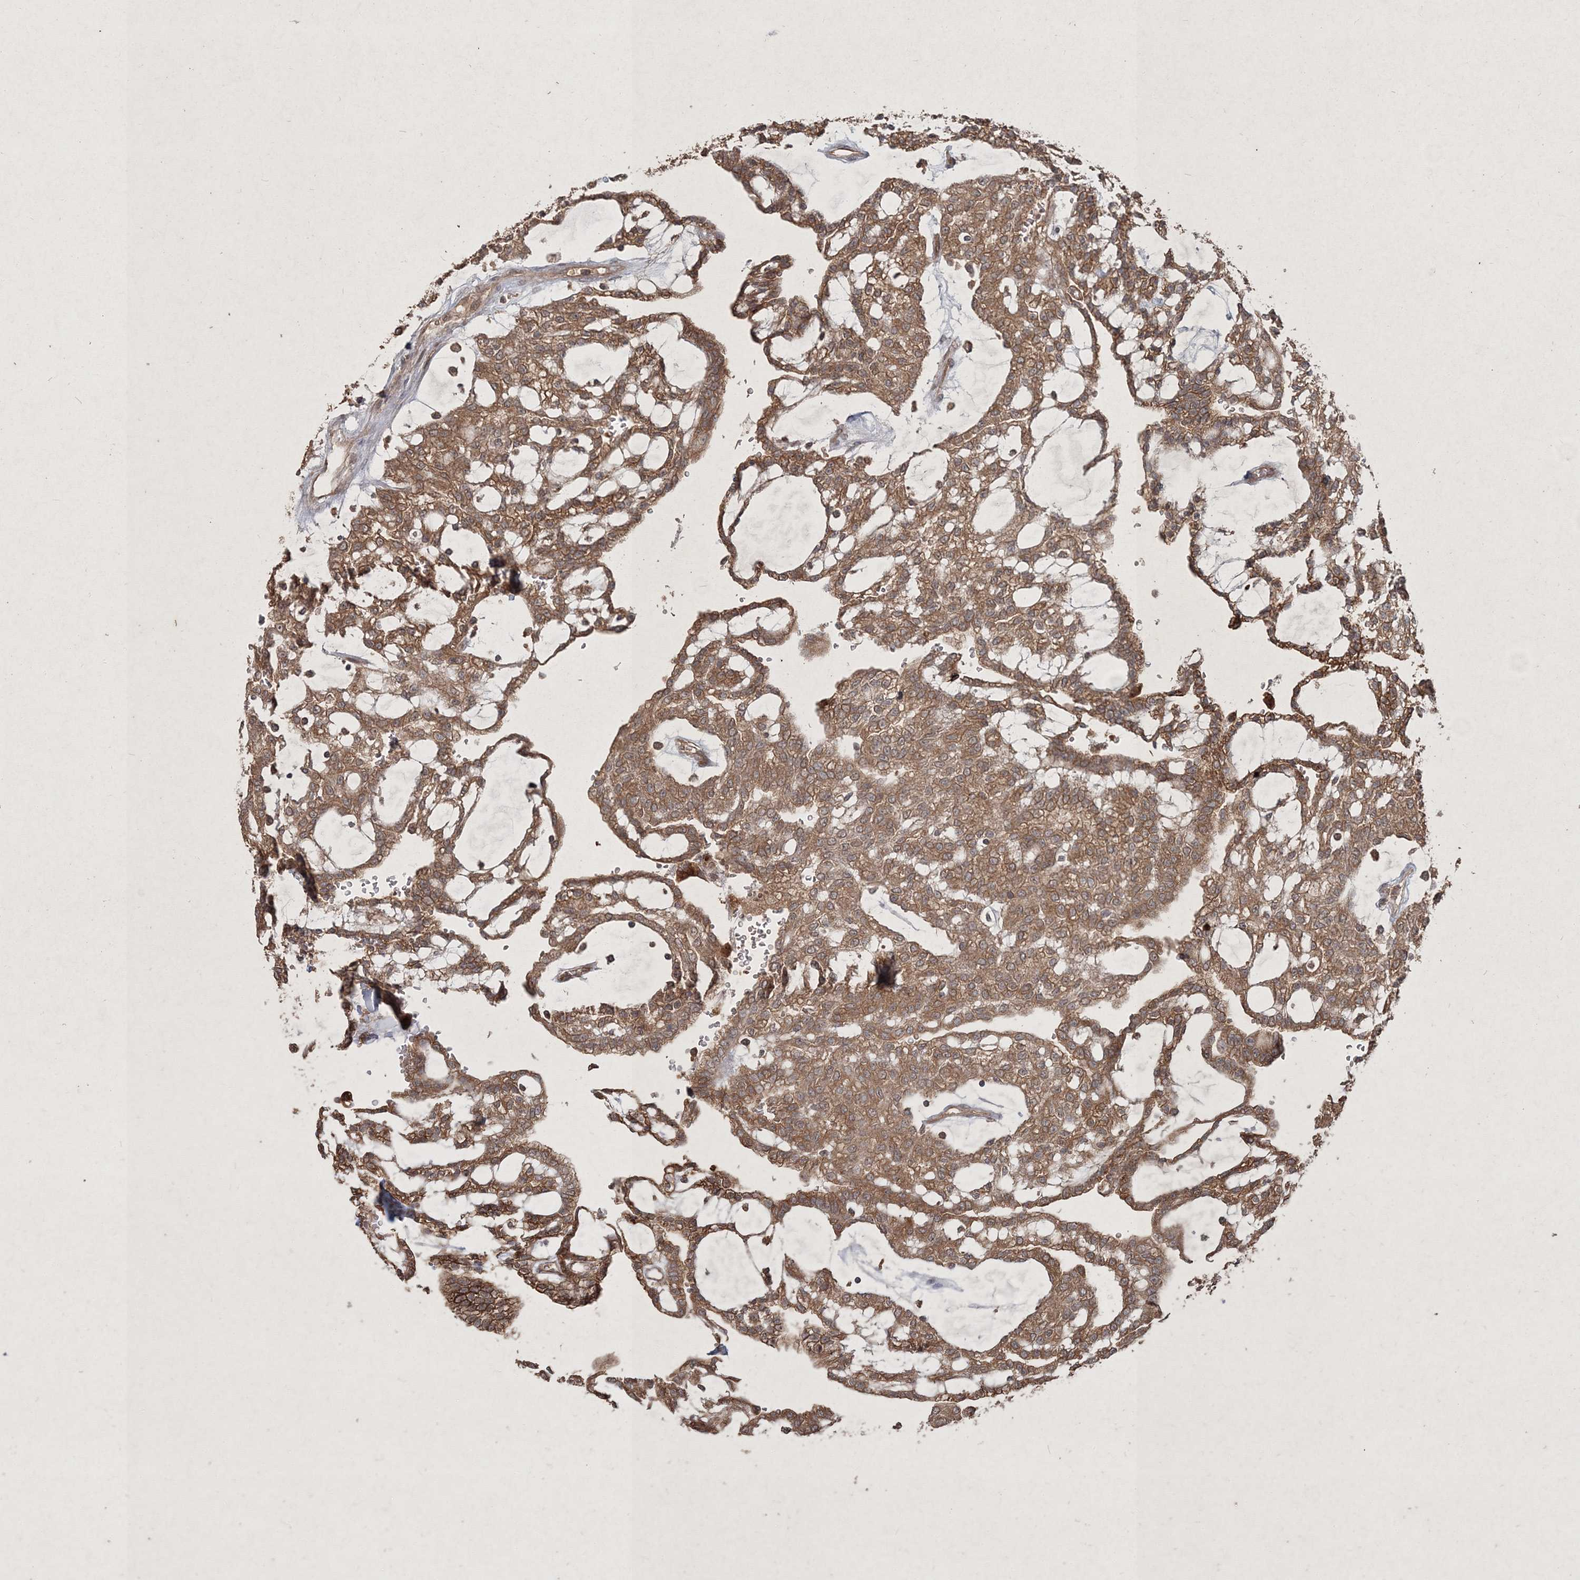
{"staining": {"intensity": "moderate", "quantity": ">75%", "location": "cytoplasmic/membranous"}, "tissue": "renal cancer", "cell_type": "Tumor cells", "image_type": "cancer", "snomed": [{"axis": "morphology", "description": "Adenocarcinoma, NOS"}, {"axis": "topography", "description": "Kidney"}], "caption": "A histopathology image showing moderate cytoplasmic/membranous expression in approximately >75% of tumor cells in adenocarcinoma (renal), as visualized by brown immunohistochemical staining.", "gene": "SPRY1", "patient": {"sex": "male", "age": 63}}